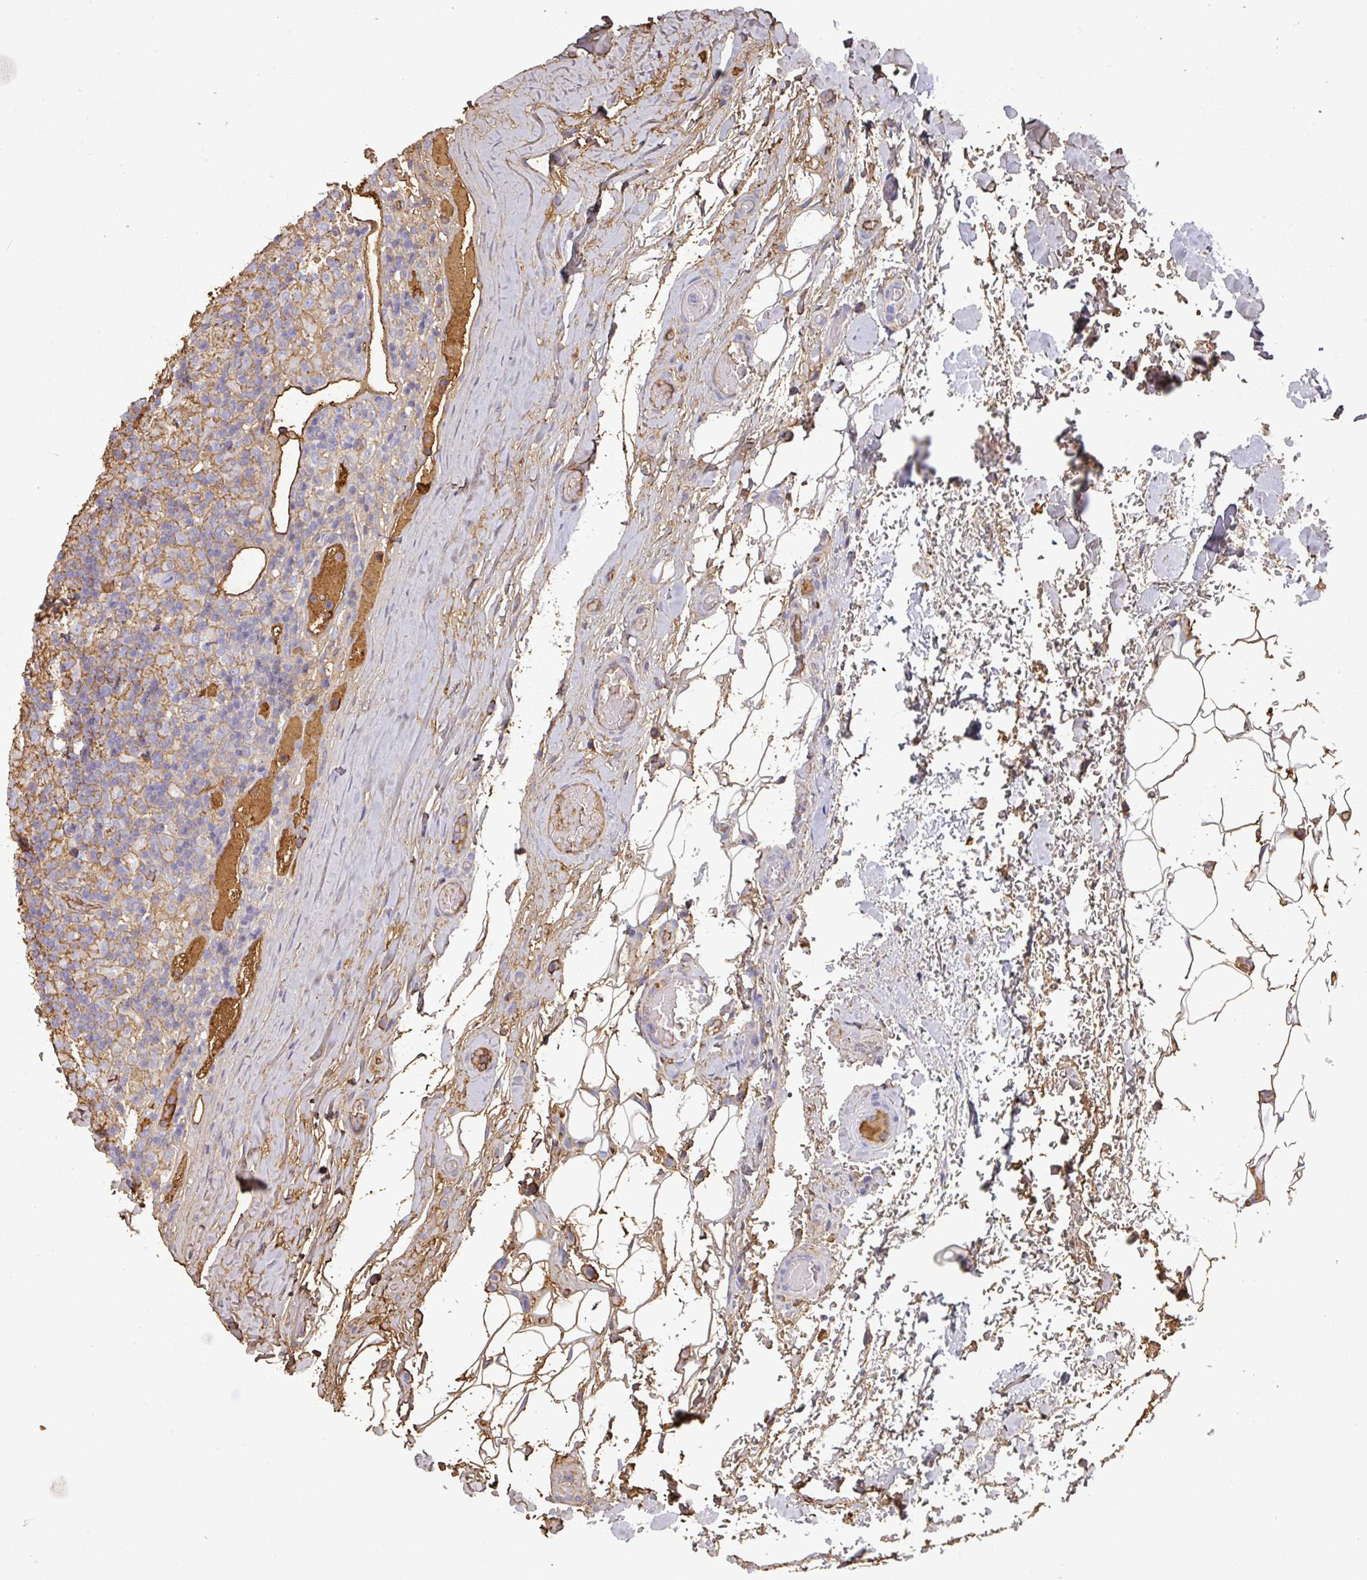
{"staining": {"intensity": "negative", "quantity": "none", "location": "none"}, "tissue": "lymphoma", "cell_type": "Tumor cells", "image_type": "cancer", "snomed": [{"axis": "morphology", "description": "Hodgkin's disease, NOS"}, {"axis": "topography", "description": "Lymph node"}], "caption": "Immunohistochemical staining of lymphoma shows no significant expression in tumor cells. The staining is performed using DAB brown chromogen with nuclei counter-stained in using hematoxylin.", "gene": "ALB", "patient": {"sex": "male", "age": 70}}